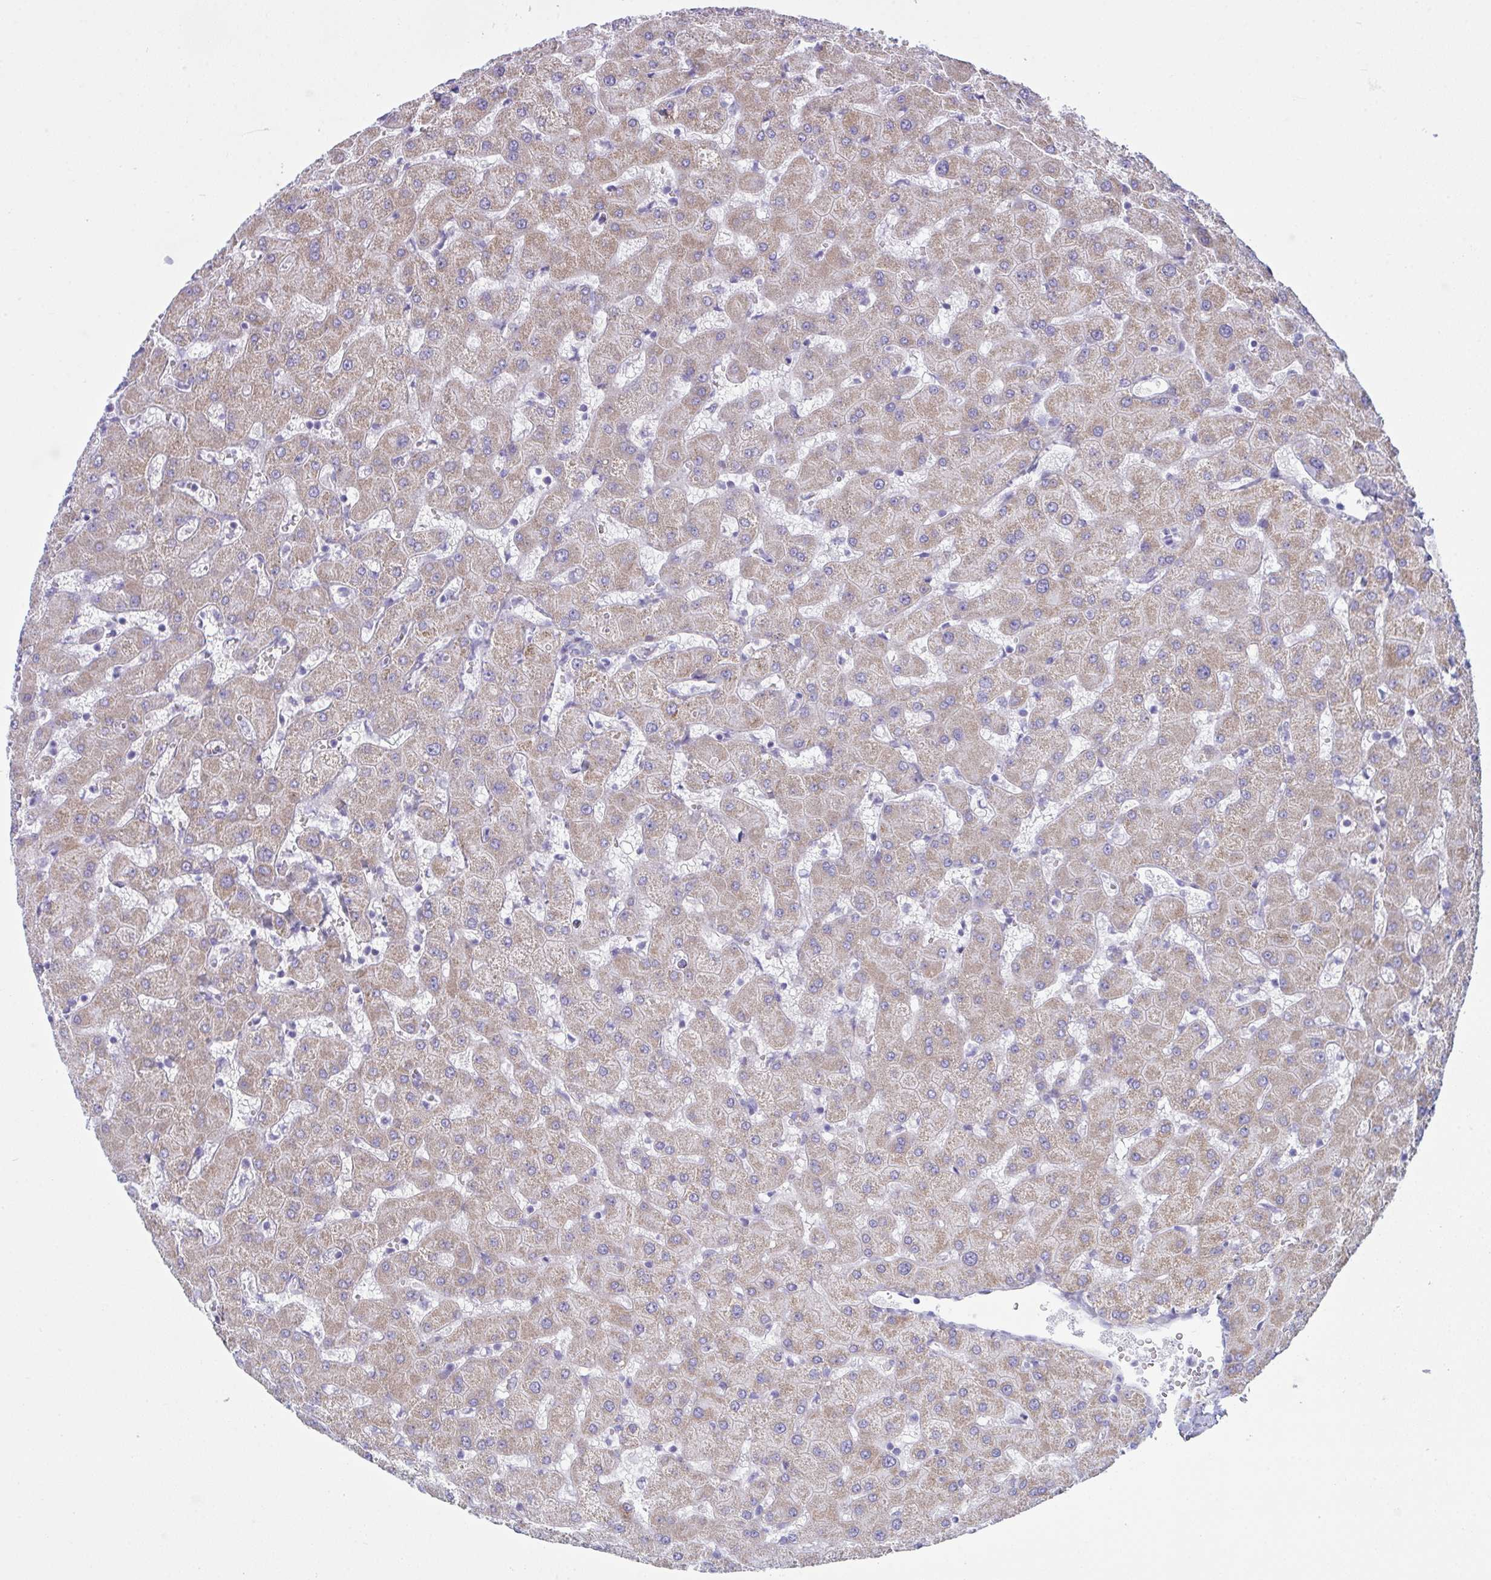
{"staining": {"intensity": "negative", "quantity": "none", "location": "none"}, "tissue": "liver", "cell_type": "Cholangiocytes", "image_type": "normal", "snomed": [{"axis": "morphology", "description": "Normal tissue, NOS"}, {"axis": "topography", "description": "Liver"}], "caption": "Immunohistochemistry histopathology image of benign liver: liver stained with DAB (3,3'-diaminobenzidine) shows no significant protein staining in cholangiocytes. The staining is performed using DAB (3,3'-diaminobenzidine) brown chromogen with nuclei counter-stained in using hematoxylin.", "gene": "BBS1", "patient": {"sex": "female", "age": 63}}